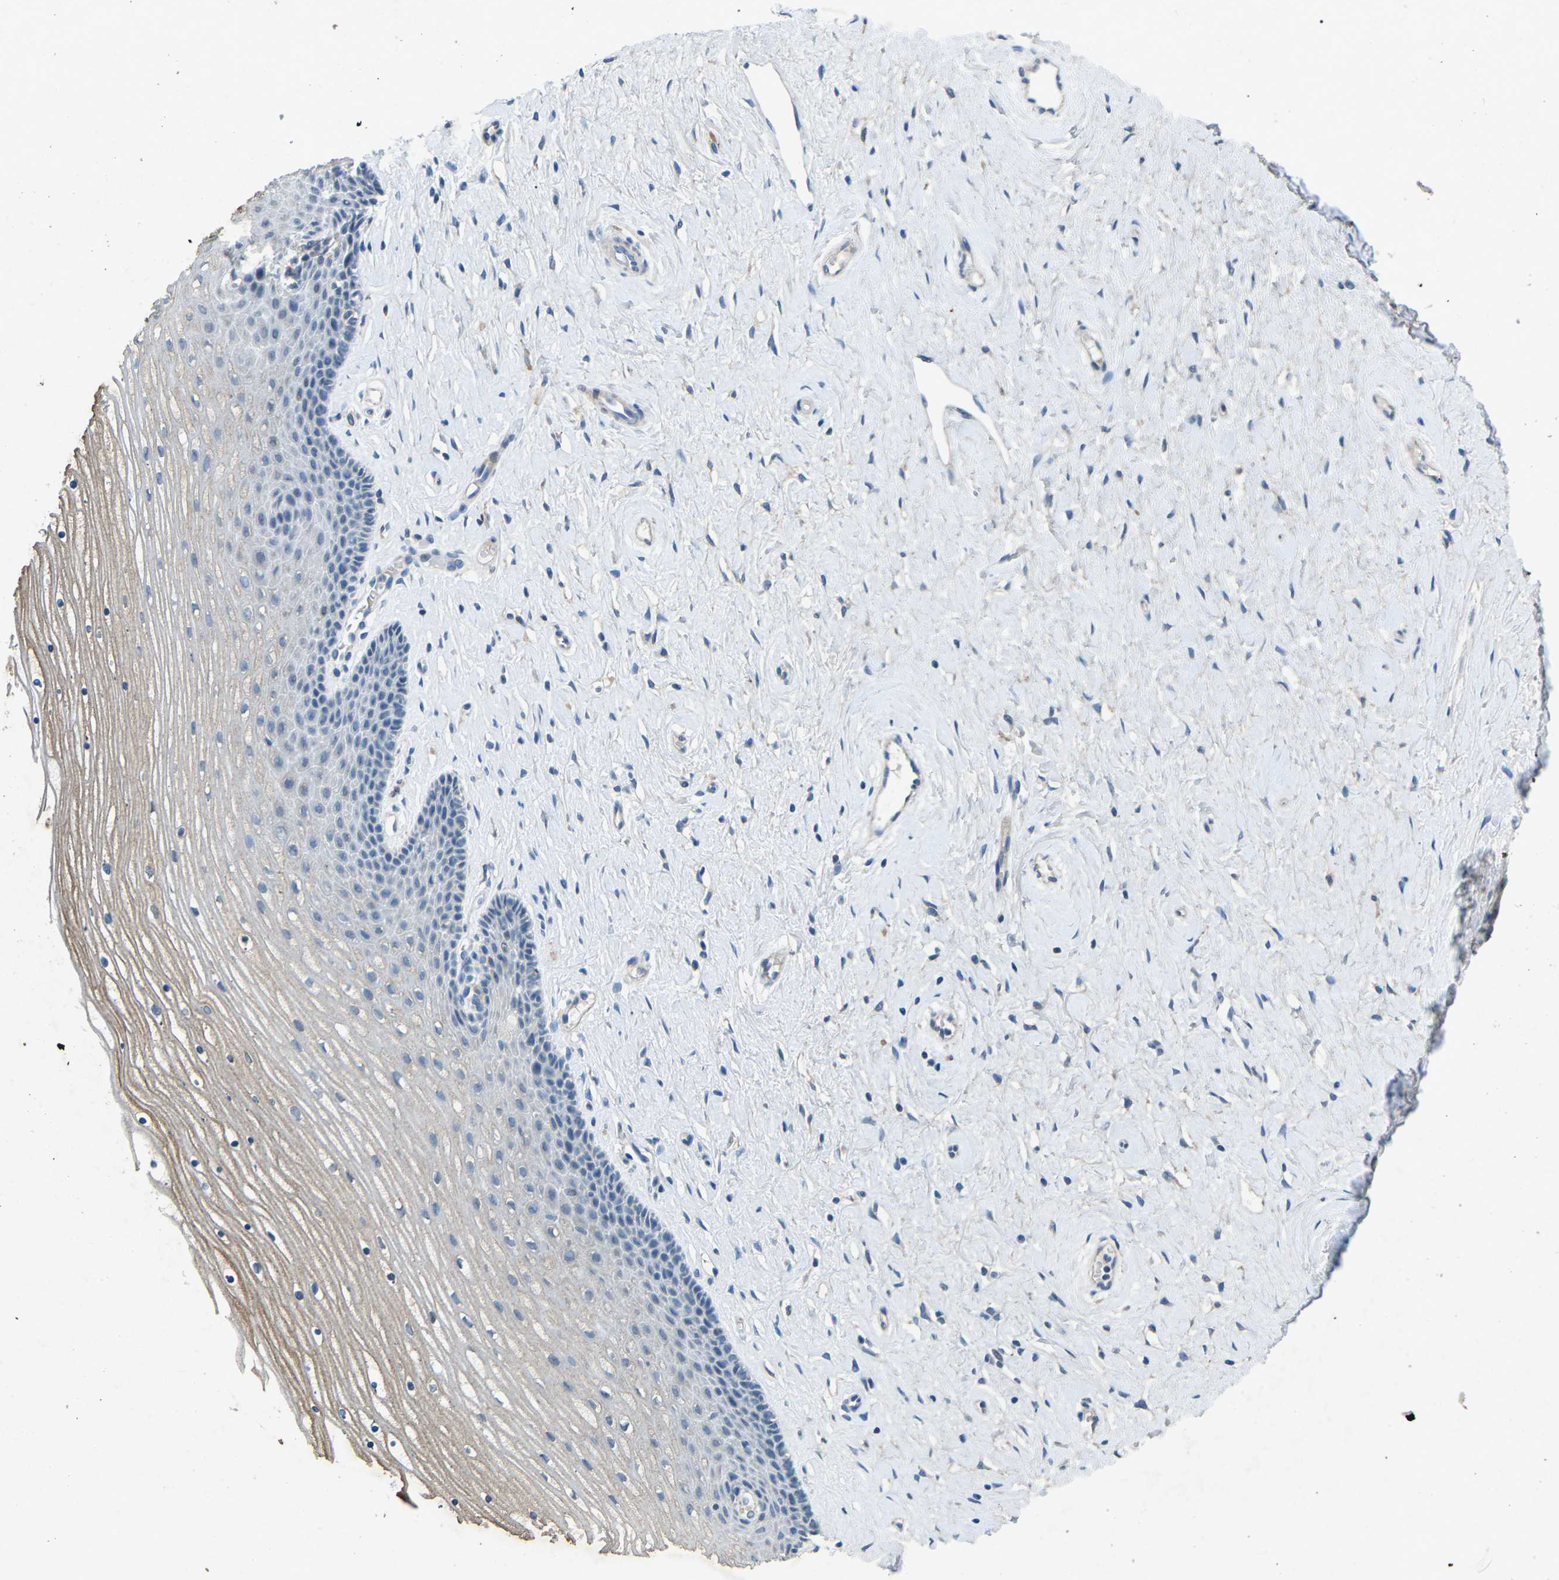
{"staining": {"intensity": "negative", "quantity": "none", "location": "none"}, "tissue": "cervix", "cell_type": "Glandular cells", "image_type": "normal", "snomed": [{"axis": "morphology", "description": "Normal tissue, NOS"}, {"axis": "topography", "description": "Cervix"}], "caption": "Immunohistochemistry (IHC) image of benign cervix: human cervix stained with DAB demonstrates no significant protein expression in glandular cells.", "gene": "A1BG", "patient": {"sex": "female", "age": 39}}